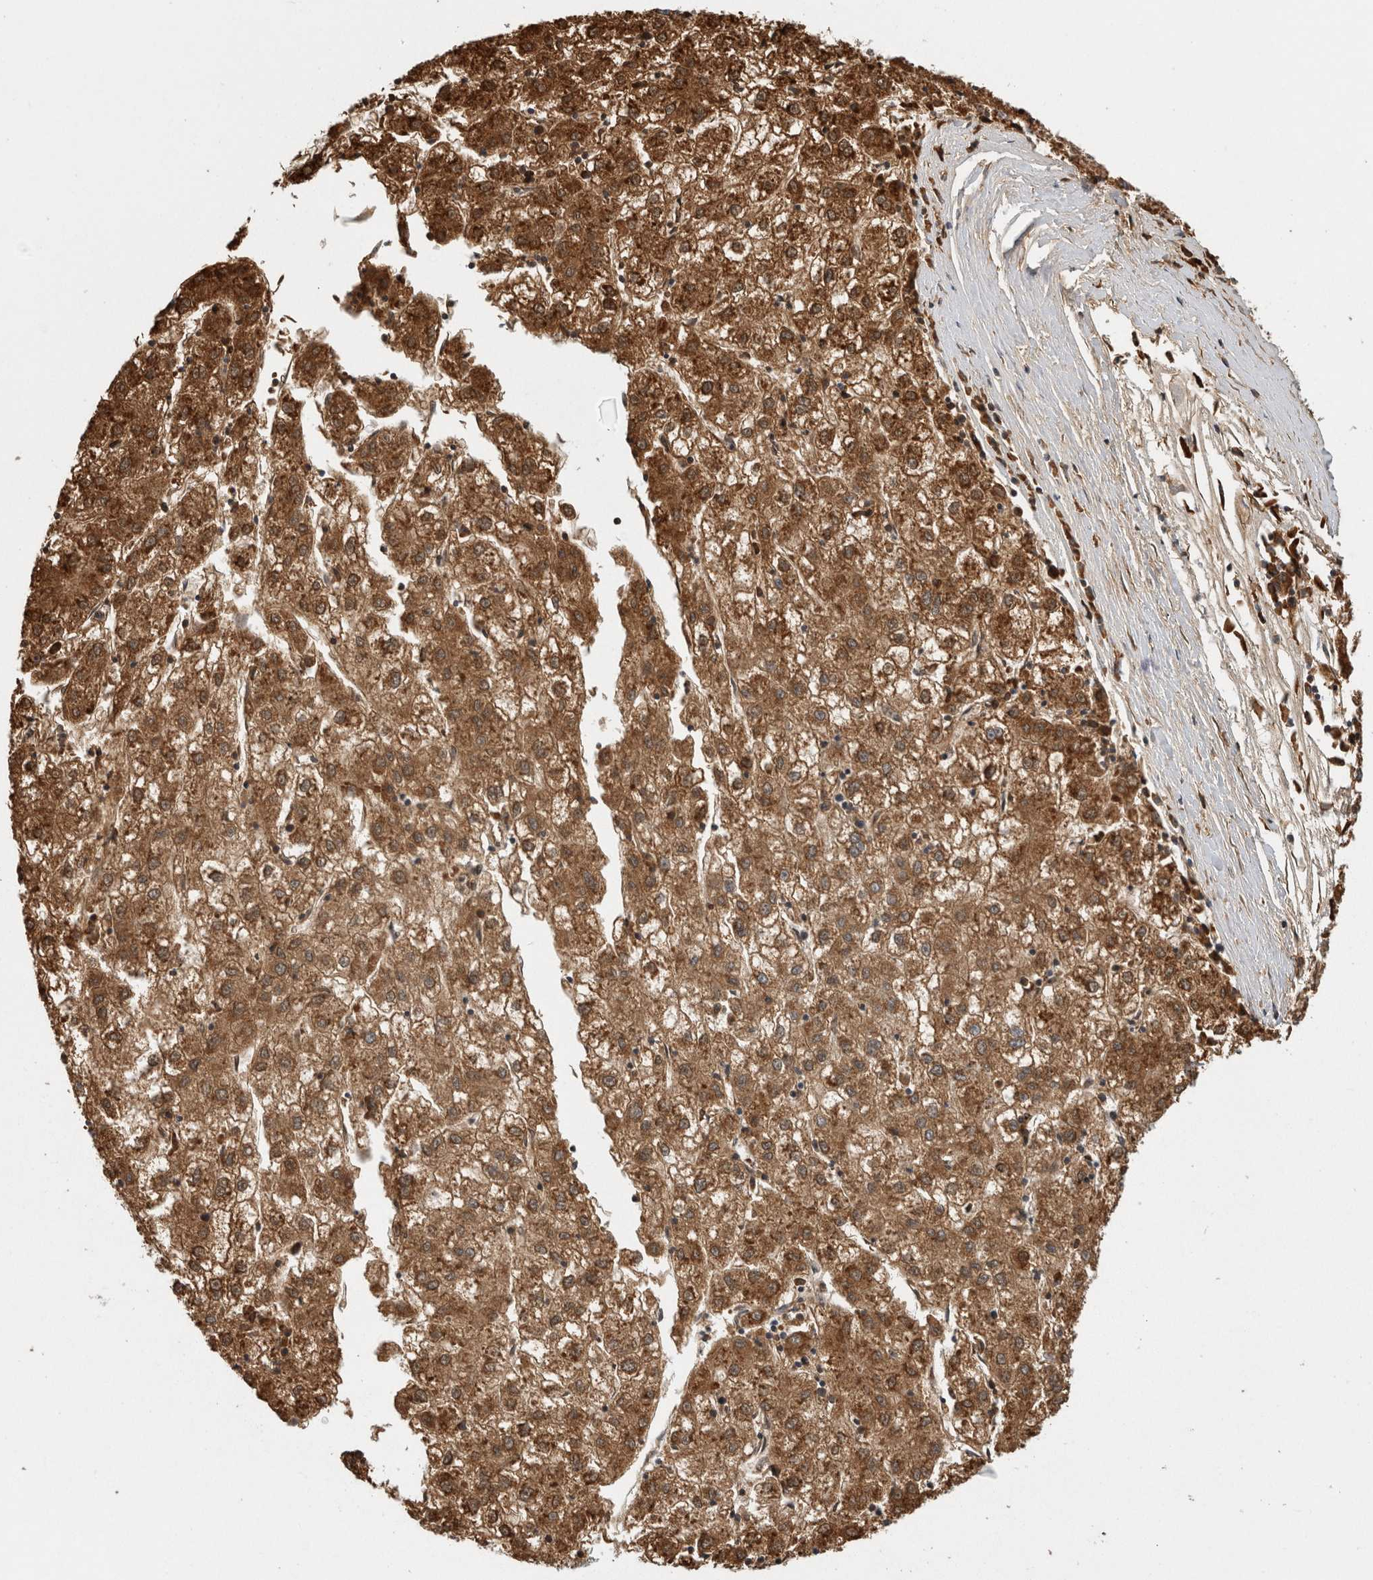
{"staining": {"intensity": "moderate", "quantity": ">75%", "location": "cytoplasmic/membranous"}, "tissue": "liver cancer", "cell_type": "Tumor cells", "image_type": "cancer", "snomed": [{"axis": "morphology", "description": "Carcinoma, Hepatocellular, NOS"}, {"axis": "topography", "description": "Liver"}], "caption": "IHC of human liver cancer (hepatocellular carcinoma) reveals medium levels of moderate cytoplasmic/membranous staining in approximately >75% of tumor cells.", "gene": "GRIK2", "patient": {"sex": "male", "age": 72}}